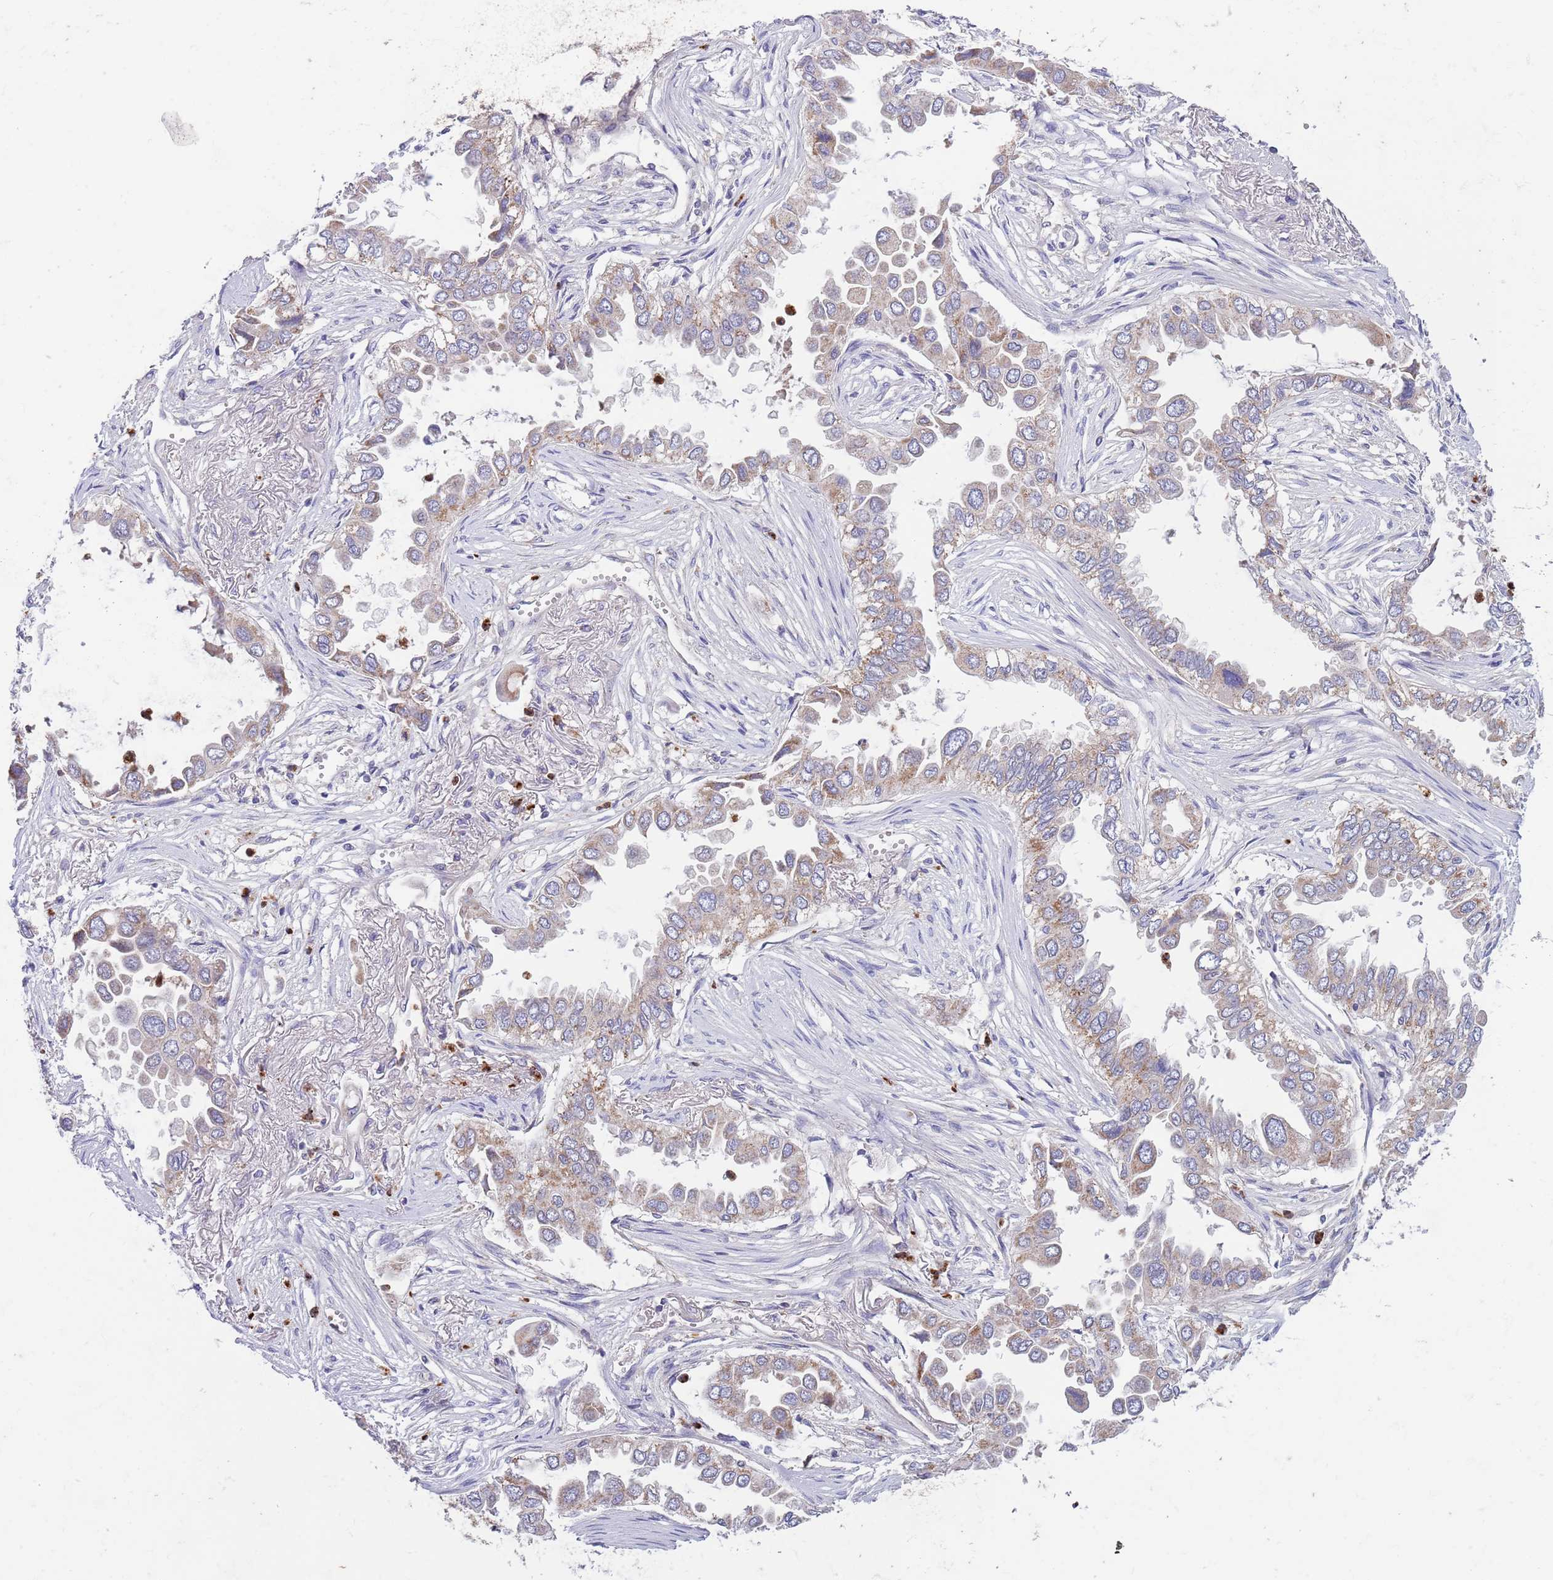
{"staining": {"intensity": "weak", "quantity": "25%-75%", "location": "cytoplasmic/membranous"}, "tissue": "lung cancer", "cell_type": "Tumor cells", "image_type": "cancer", "snomed": [{"axis": "morphology", "description": "Adenocarcinoma, NOS"}, {"axis": "topography", "description": "Lung"}], "caption": "Adenocarcinoma (lung) was stained to show a protein in brown. There is low levels of weak cytoplasmic/membranous staining in approximately 25%-75% of tumor cells.", "gene": "DDT", "patient": {"sex": "female", "age": 76}}